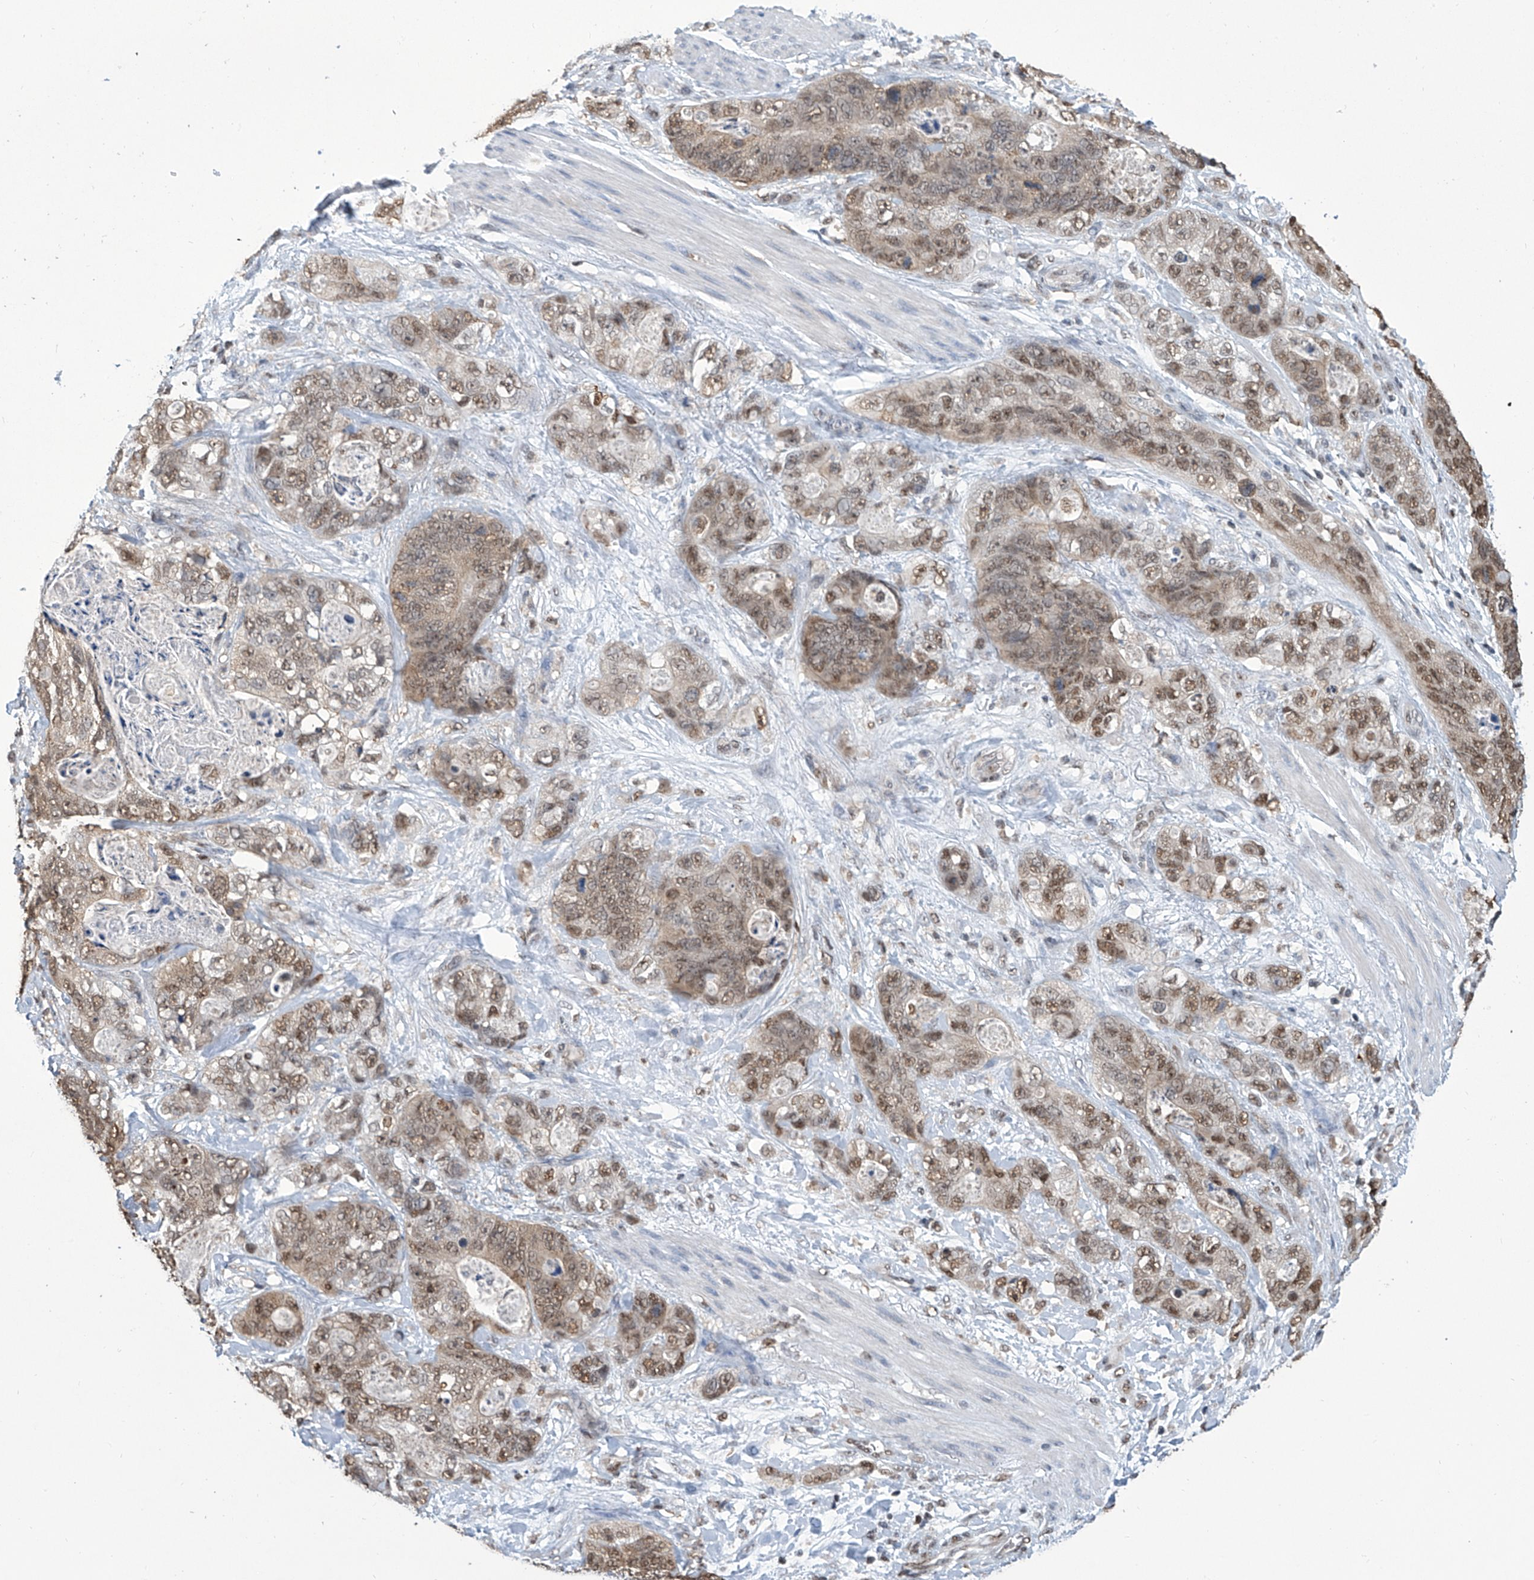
{"staining": {"intensity": "moderate", "quantity": ">75%", "location": "cytoplasmic/membranous,nuclear"}, "tissue": "stomach cancer", "cell_type": "Tumor cells", "image_type": "cancer", "snomed": [{"axis": "morphology", "description": "Normal tissue, NOS"}, {"axis": "morphology", "description": "Adenocarcinoma, NOS"}, {"axis": "topography", "description": "Stomach"}], "caption": "This photomicrograph demonstrates immunohistochemistry (IHC) staining of stomach cancer, with medium moderate cytoplasmic/membranous and nuclear staining in about >75% of tumor cells.", "gene": "SREBF2", "patient": {"sex": "female", "age": 89}}